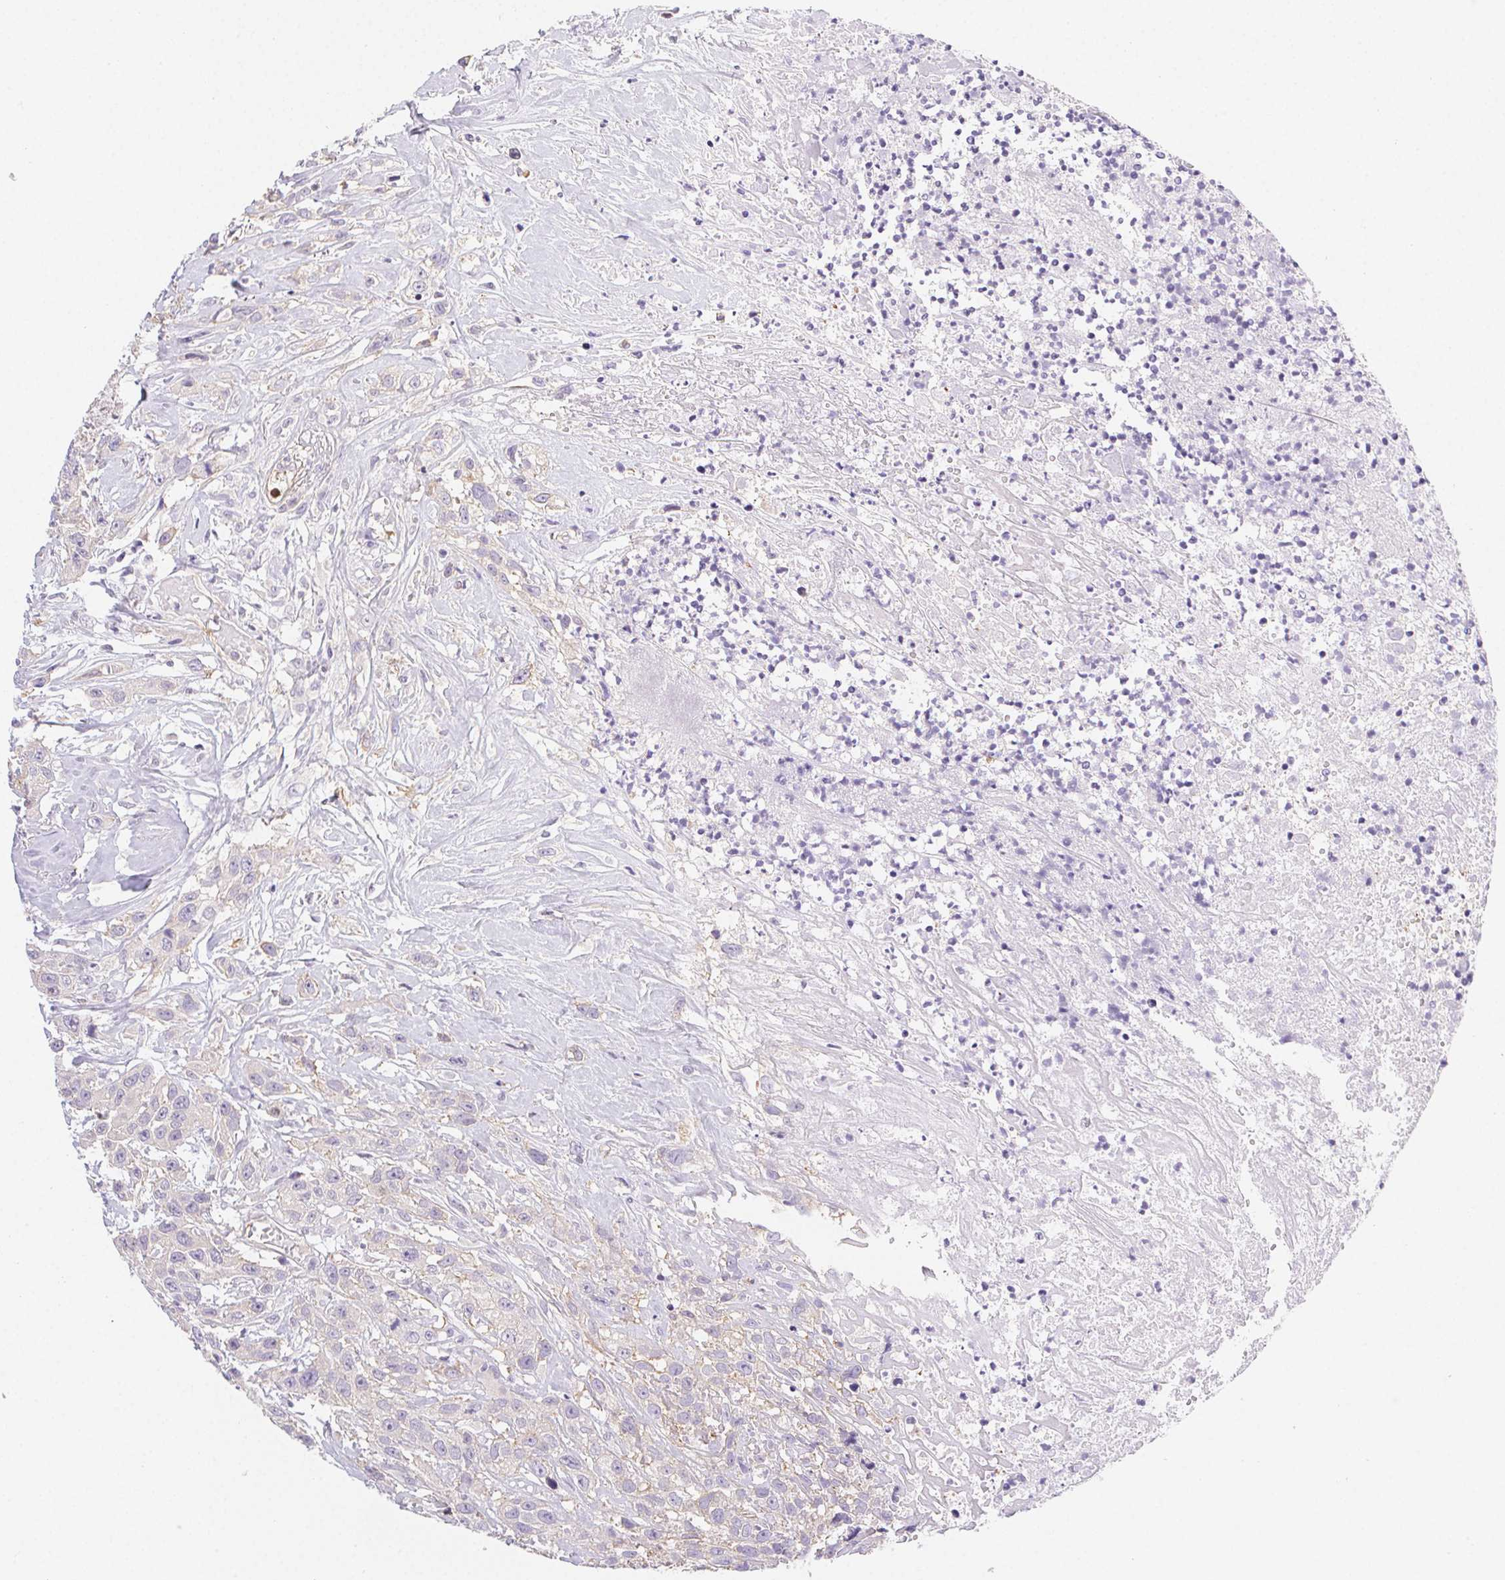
{"staining": {"intensity": "moderate", "quantity": "<25%", "location": "cytoplasmic/membranous"}, "tissue": "head and neck cancer", "cell_type": "Tumor cells", "image_type": "cancer", "snomed": [{"axis": "morphology", "description": "Squamous cell carcinoma, NOS"}, {"axis": "topography", "description": "Head-Neck"}], "caption": "Squamous cell carcinoma (head and neck) was stained to show a protein in brown. There is low levels of moderate cytoplasmic/membranous staining in approximately <25% of tumor cells. The protein of interest is stained brown, and the nuclei are stained in blue (DAB (3,3'-diaminobenzidine) IHC with brightfield microscopy, high magnification).", "gene": "CSN1S1", "patient": {"sex": "male", "age": 57}}